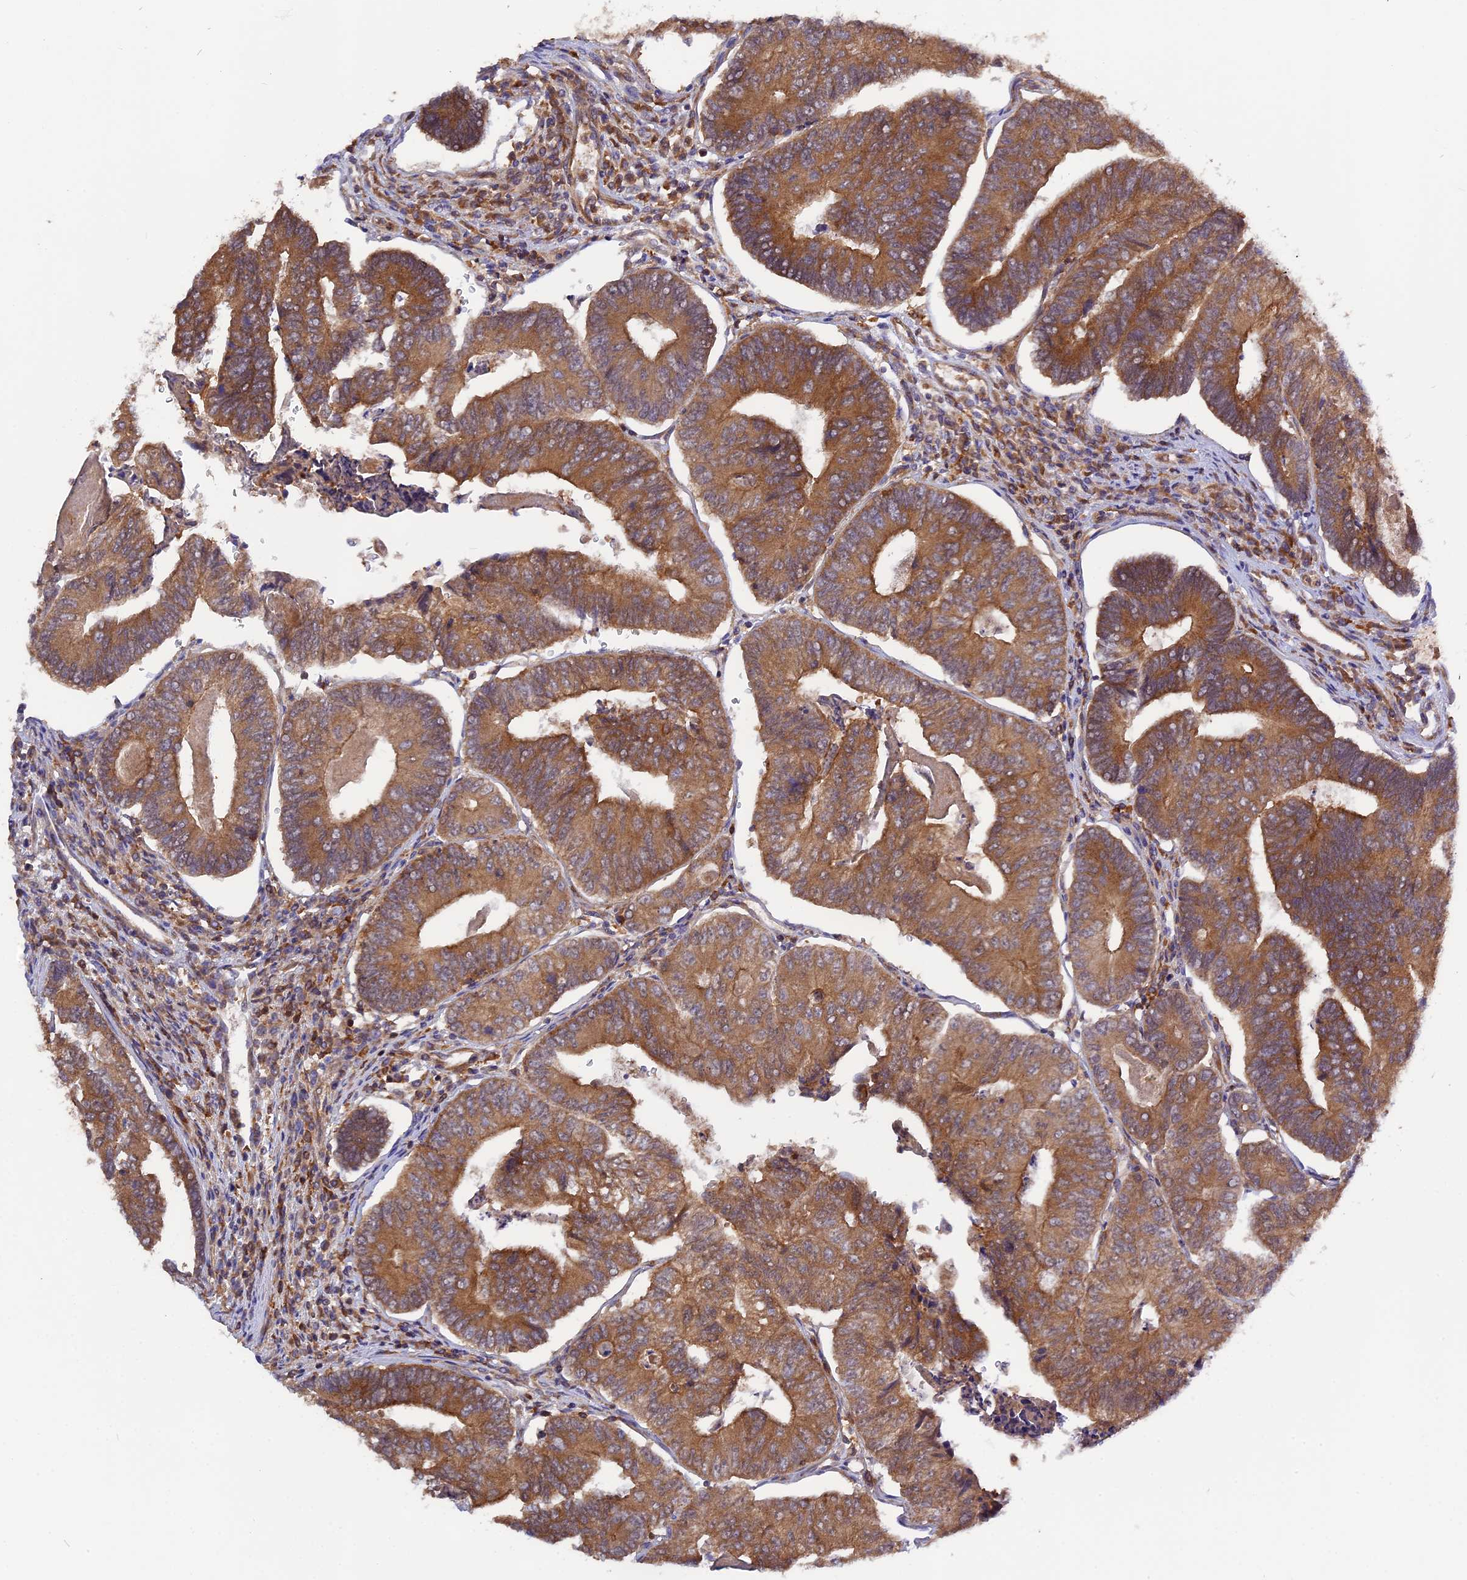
{"staining": {"intensity": "moderate", "quantity": ">75%", "location": "cytoplasmic/membranous"}, "tissue": "colorectal cancer", "cell_type": "Tumor cells", "image_type": "cancer", "snomed": [{"axis": "morphology", "description": "Adenocarcinoma, NOS"}, {"axis": "topography", "description": "Colon"}], "caption": "Immunohistochemistry (IHC) (DAB) staining of adenocarcinoma (colorectal) reveals moderate cytoplasmic/membranous protein expression in approximately >75% of tumor cells. The protein is shown in brown color, while the nuclei are stained blue.", "gene": "MYO9B", "patient": {"sex": "female", "age": 67}}